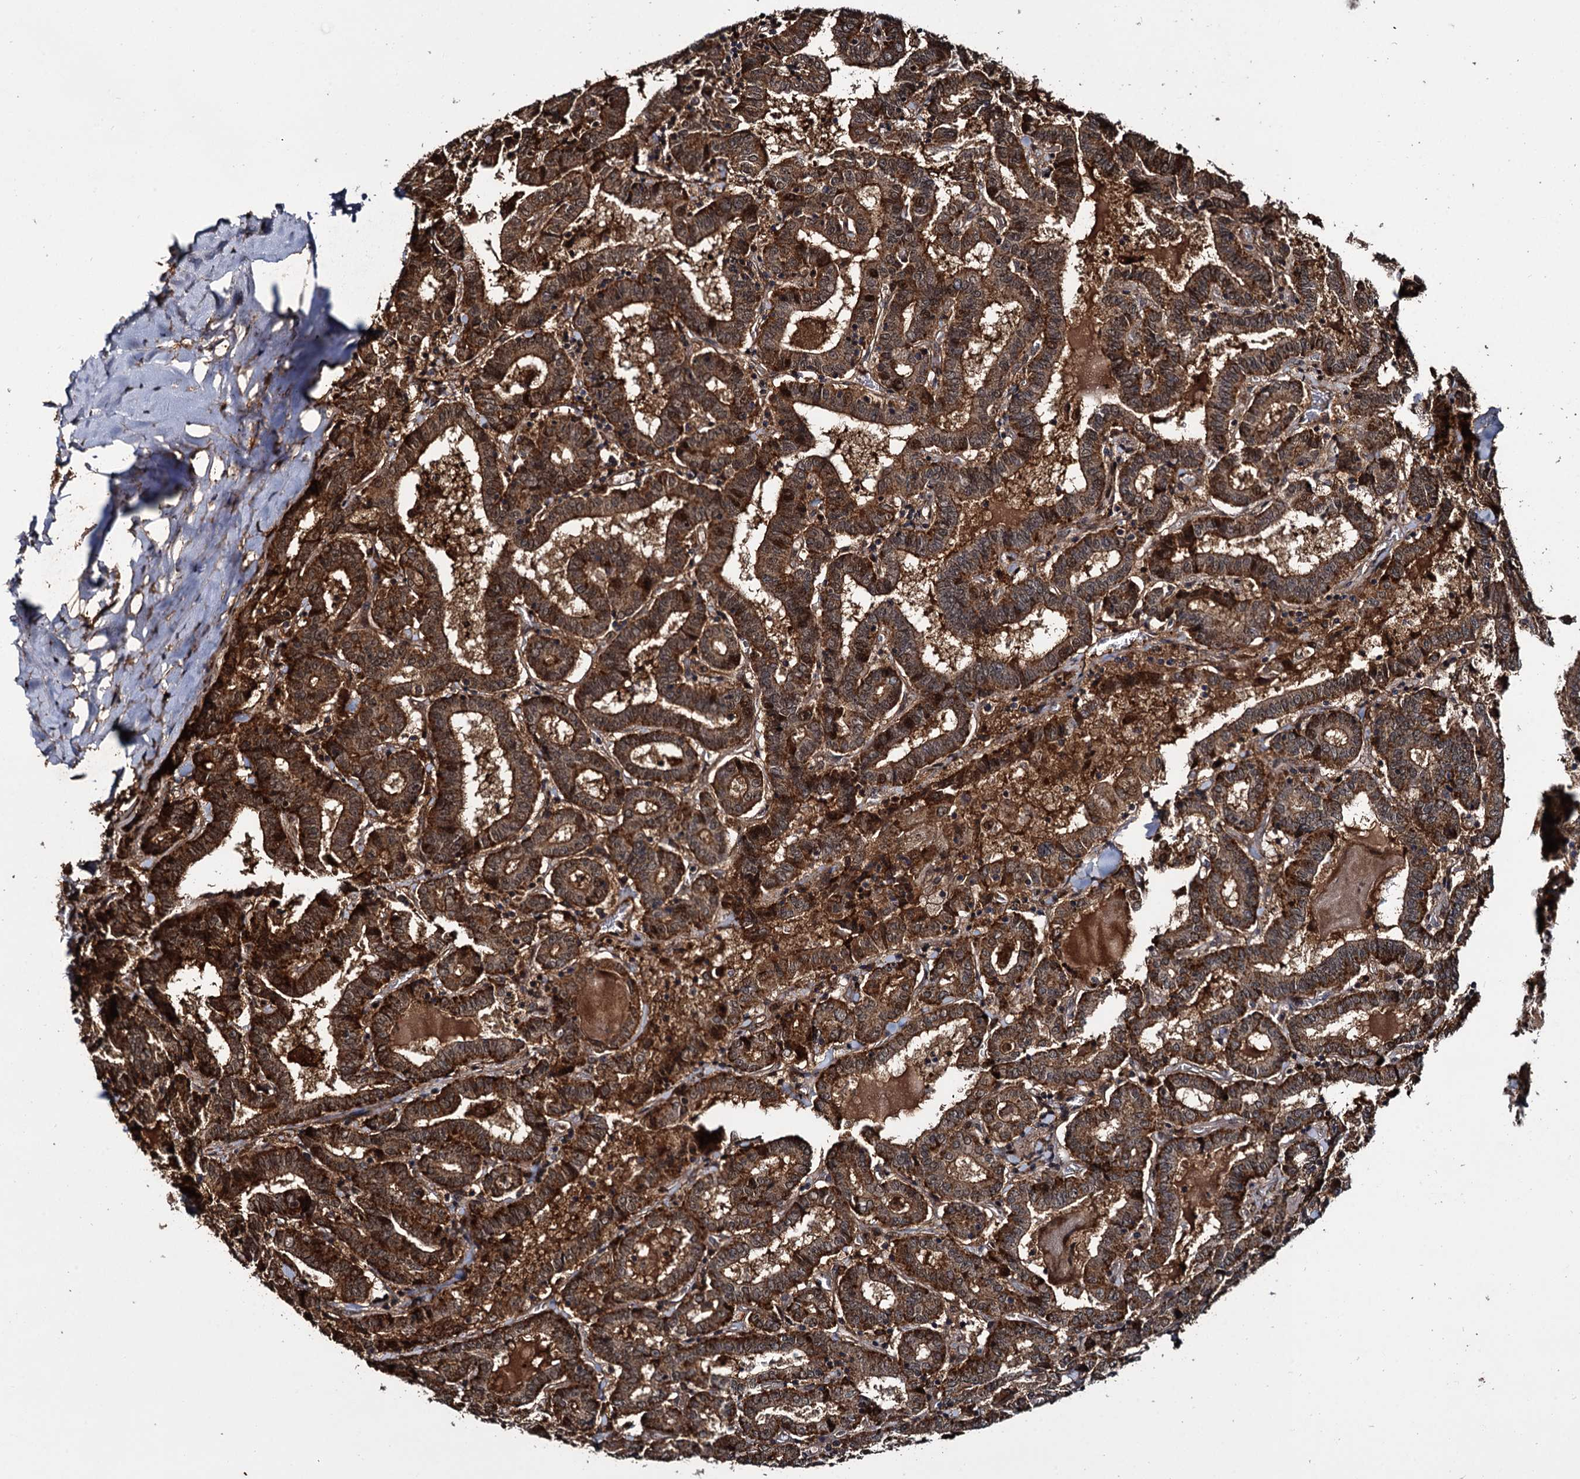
{"staining": {"intensity": "strong", "quantity": ">75%", "location": "cytoplasmic/membranous"}, "tissue": "thyroid cancer", "cell_type": "Tumor cells", "image_type": "cancer", "snomed": [{"axis": "morphology", "description": "Papillary adenocarcinoma, NOS"}, {"axis": "topography", "description": "Thyroid gland"}], "caption": "A brown stain highlights strong cytoplasmic/membranous positivity of a protein in thyroid cancer tumor cells.", "gene": "CEP192", "patient": {"sex": "female", "age": 72}}